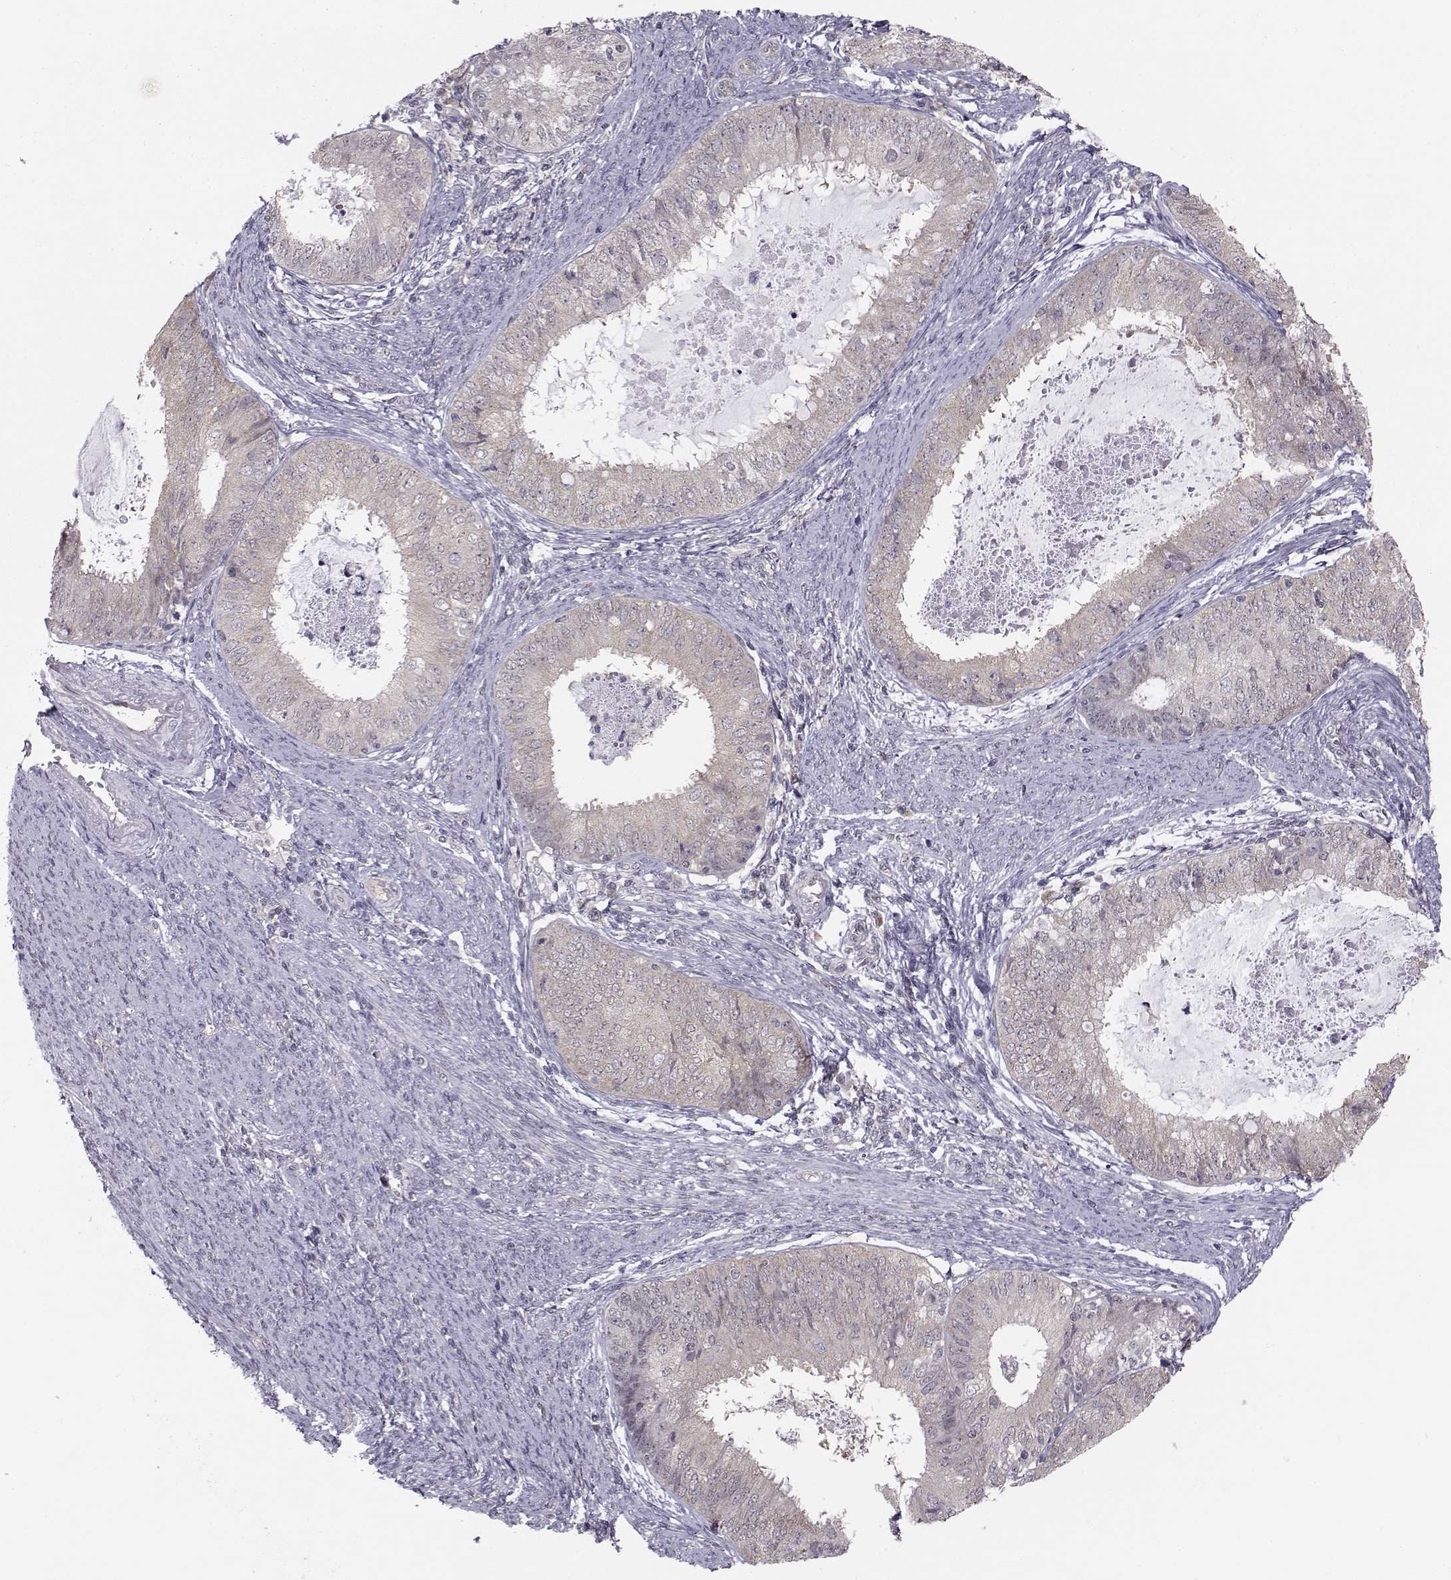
{"staining": {"intensity": "weak", "quantity": ">75%", "location": "cytoplasmic/membranous"}, "tissue": "endometrial cancer", "cell_type": "Tumor cells", "image_type": "cancer", "snomed": [{"axis": "morphology", "description": "Adenocarcinoma, NOS"}, {"axis": "topography", "description": "Endometrium"}], "caption": "Tumor cells show weak cytoplasmic/membranous expression in about >75% of cells in endometrial cancer (adenocarcinoma).", "gene": "KIF13B", "patient": {"sex": "female", "age": 57}}